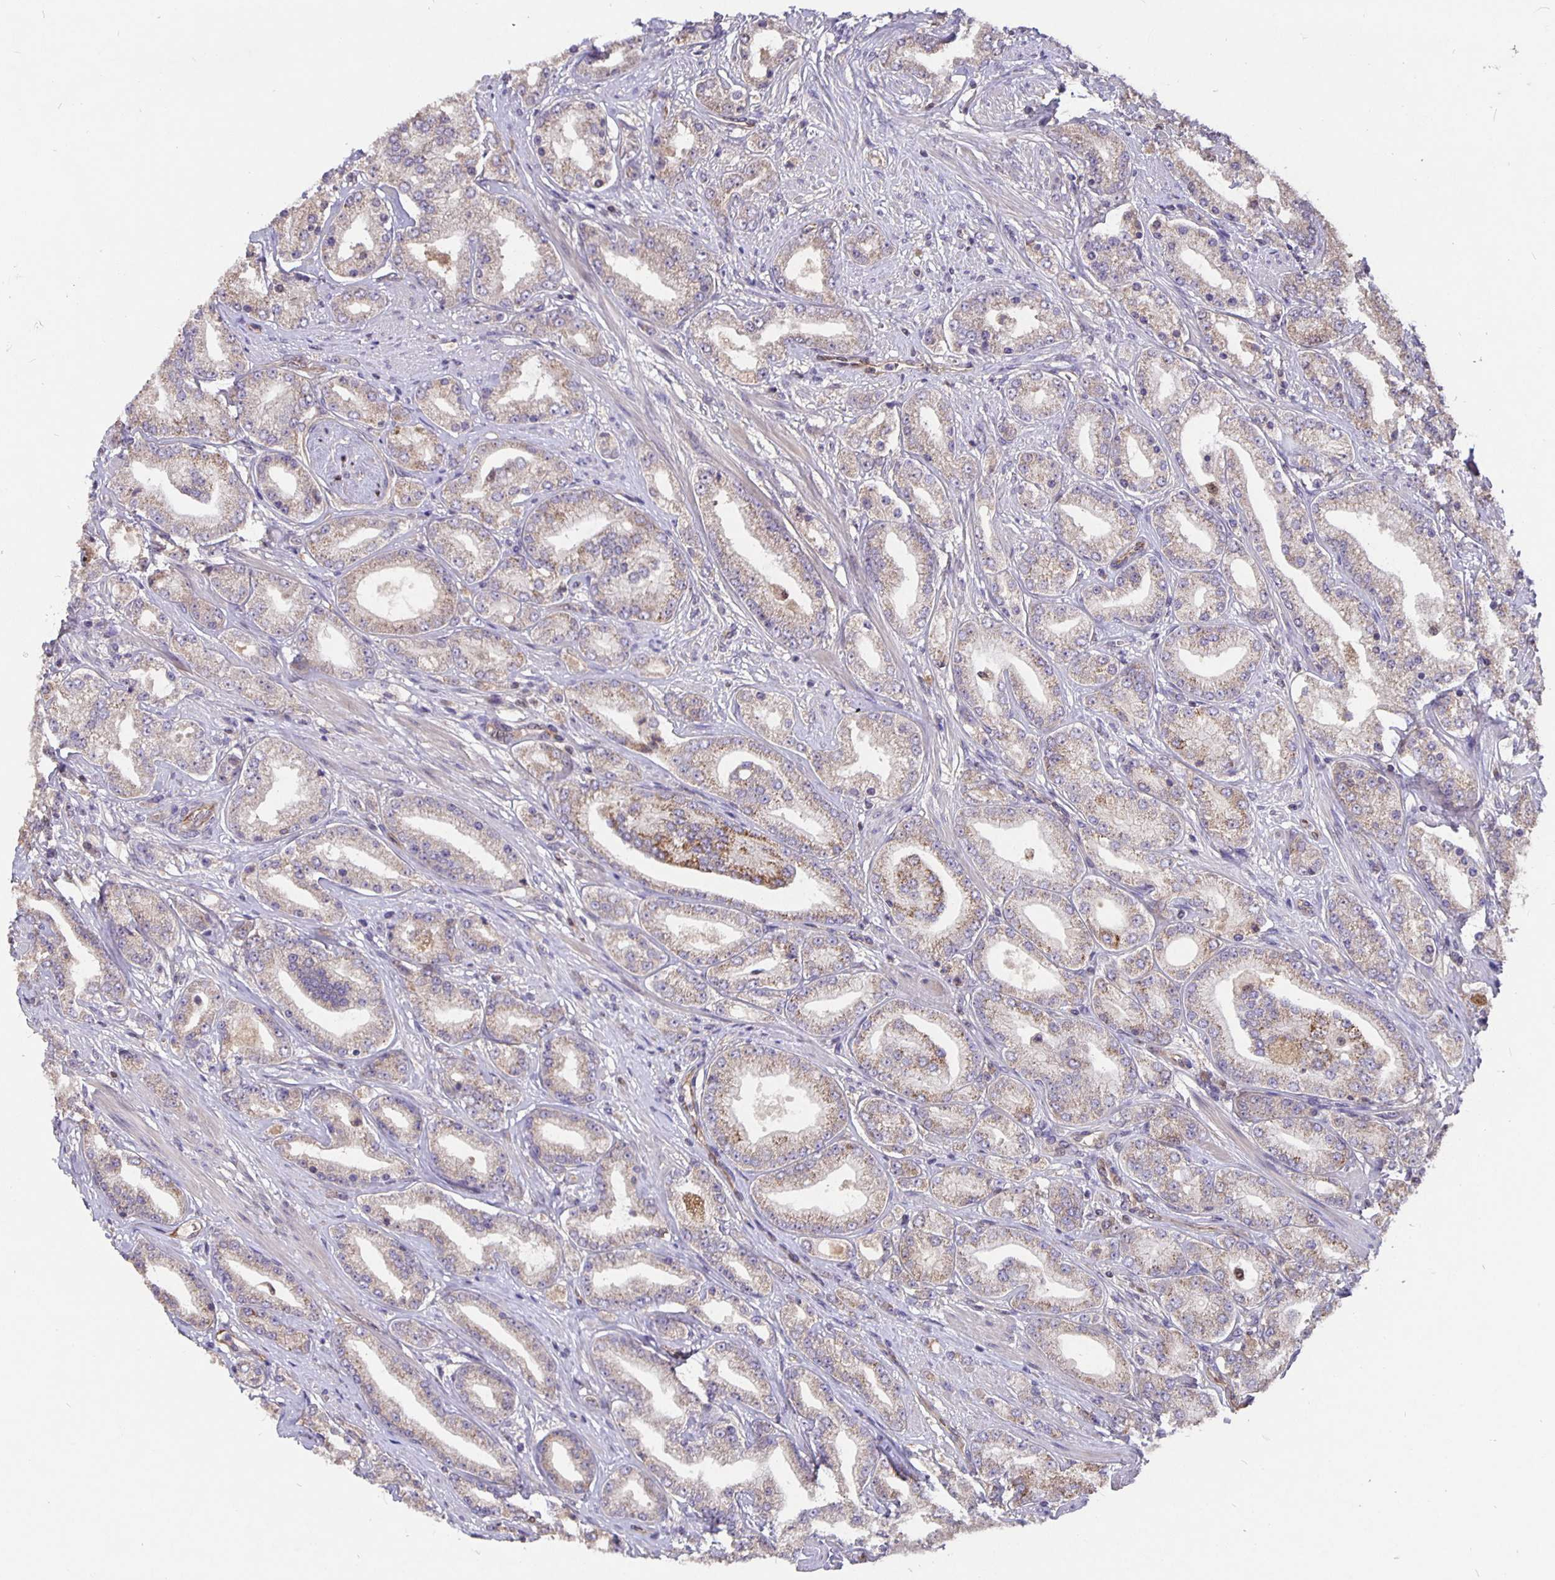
{"staining": {"intensity": "weak", "quantity": "25%-75%", "location": "cytoplasmic/membranous"}, "tissue": "prostate cancer", "cell_type": "Tumor cells", "image_type": "cancer", "snomed": [{"axis": "morphology", "description": "Adenocarcinoma, High grade"}, {"axis": "topography", "description": "Prostate"}], "caption": "Prostate cancer (high-grade adenocarcinoma) stained with immunohistochemistry (IHC) displays weak cytoplasmic/membranous positivity in about 25%-75% of tumor cells.", "gene": "NOG", "patient": {"sex": "male", "age": 67}}